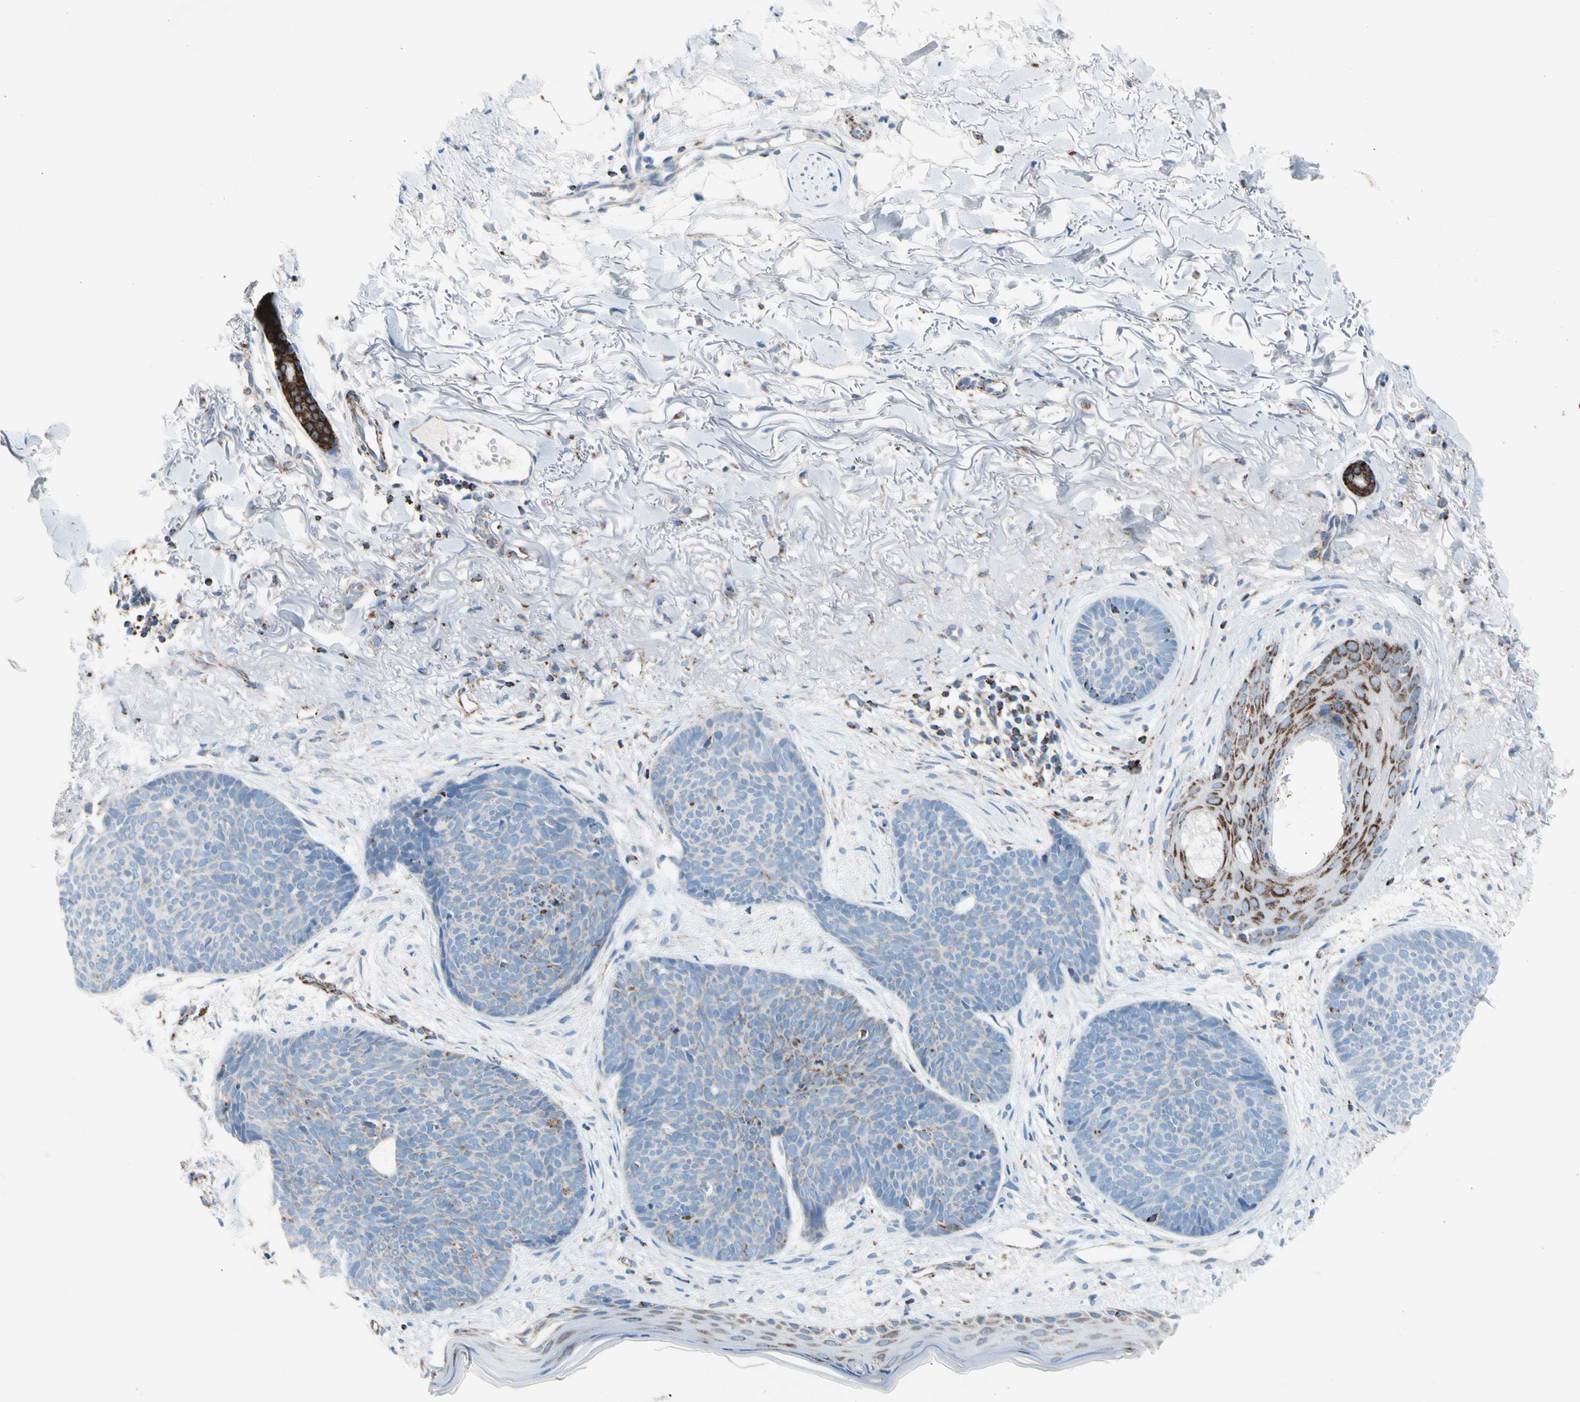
{"staining": {"intensity": "strong", "quantity": "<25%", "location": "cytoplasmic/membranous"}, "tissue": "skin cancer", "cell_type": "Tumor cells", "image_type": "cancer", "snomed": [{"axis": "morphology", "description": "Normal tissue, NOS"}, {"axis": "morphology", "description": "Basal cell carcinoma"}, {"axis": "topography", "description": "Skin"}], "caption": "Immunohistochemical staining of human skin basal cell carcinoma reveals medium levels of strong cytoplasmic/membranous protein staining in about <25% of tumor cells. (Brightfield microscopy of DAB IHC at high magnification).", "gene": "HK1", "patient": {"sex": "female", "age": 70}}